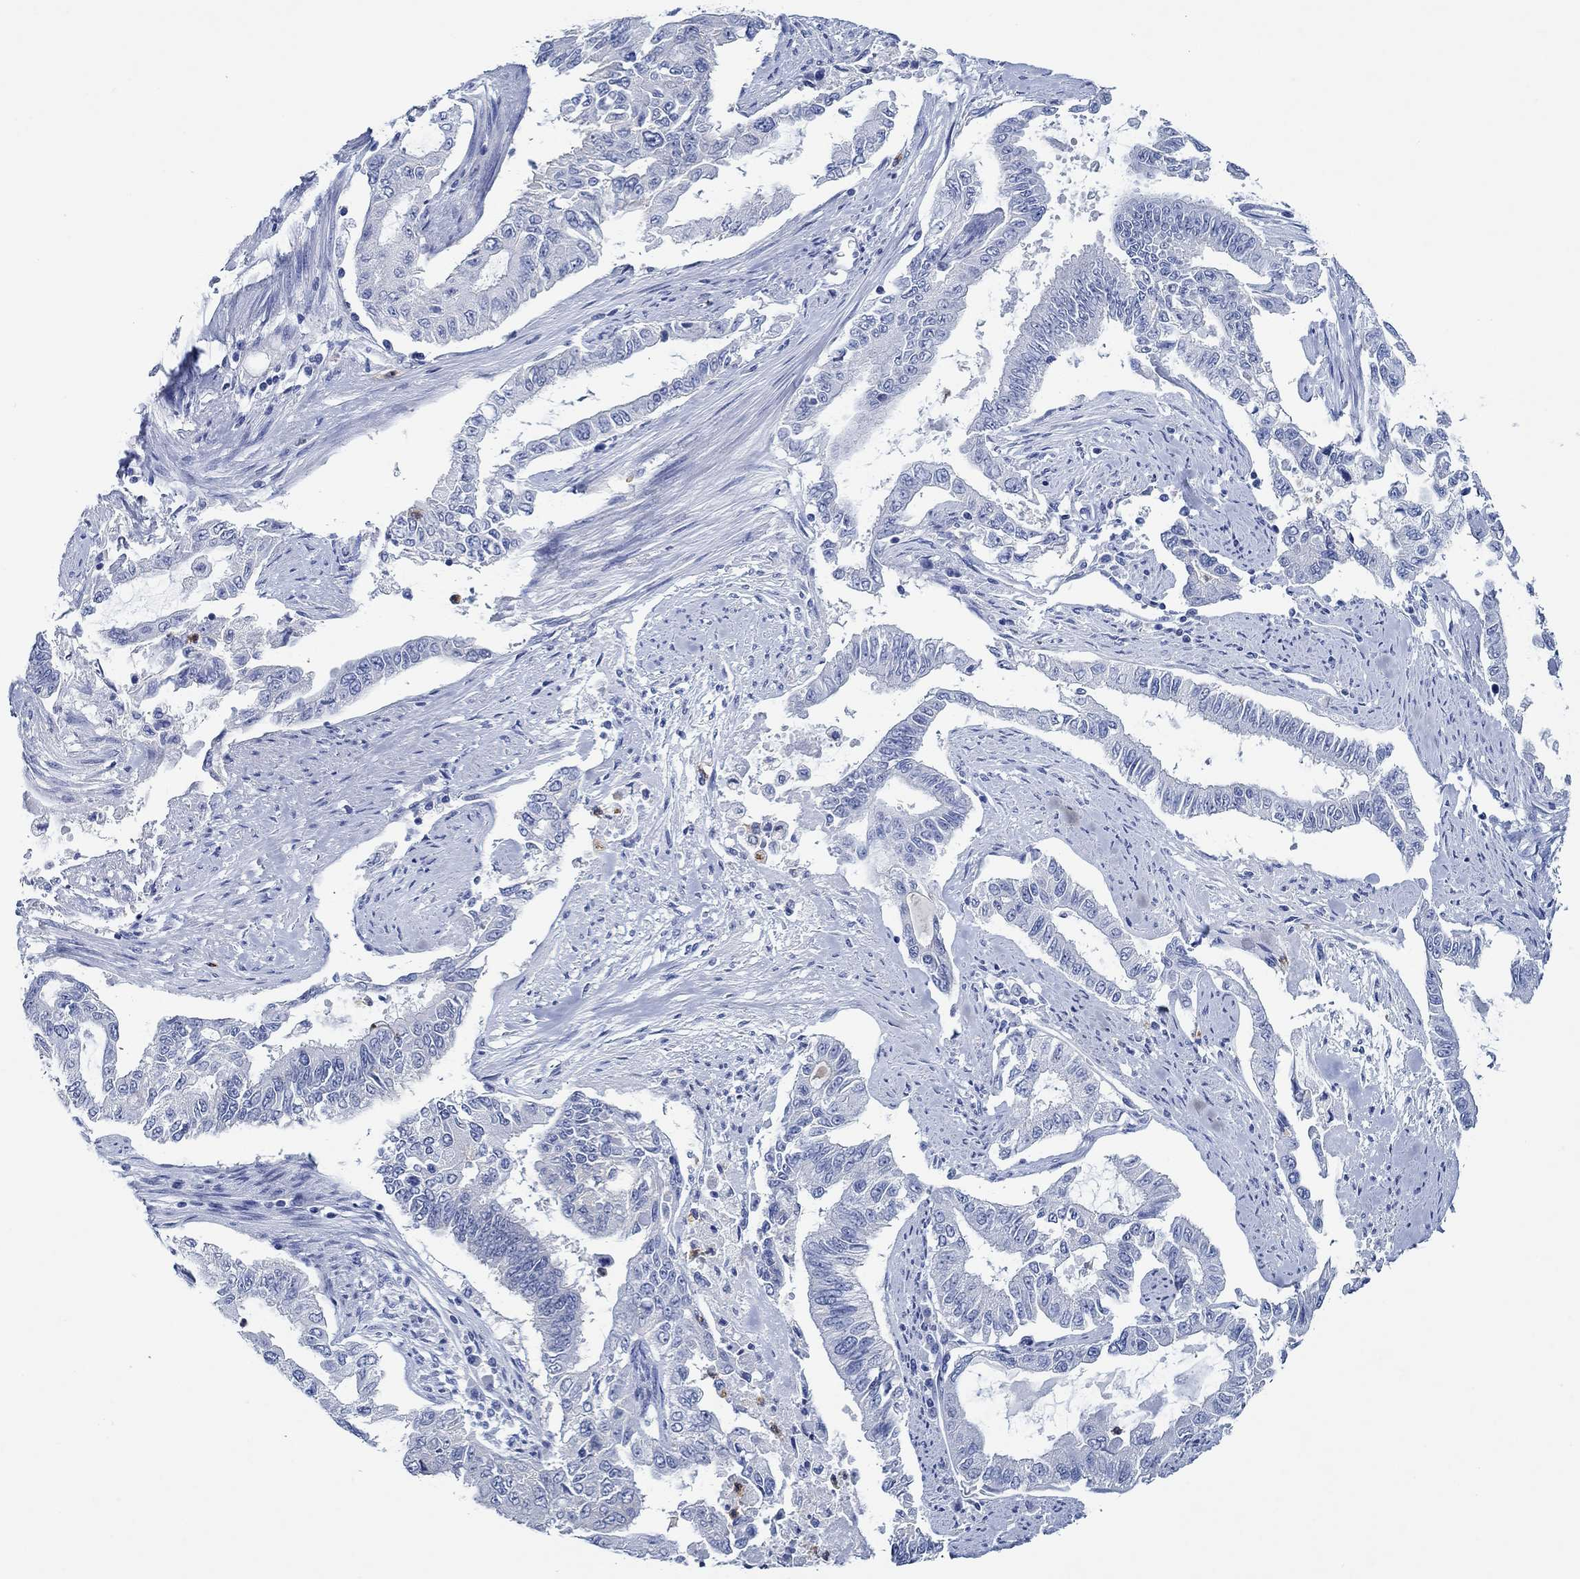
{"staining": {"intensity": "negative", "quantity": "none", "location": "none"}, "tissue": "endometrial cancer", "cell_type": "Tumor cells", "image_type": "cancer", "snomed": [{"axis": "morphology", "description": "Adenocarcinoma, NOS"}, {"axis": "topography", "description": "Uterus"}], "caption": "The histopathology image displays no staining of tumor cells in adenocarcinoma (endometrial). (Stains: DAB immunohistochemistry (IHC) with hematoxylin counter stain, Microscopy: brightfield microscopy at high magnification).", "gene": "ZNF671", "patient": {"sex": "female", "age": 59}}